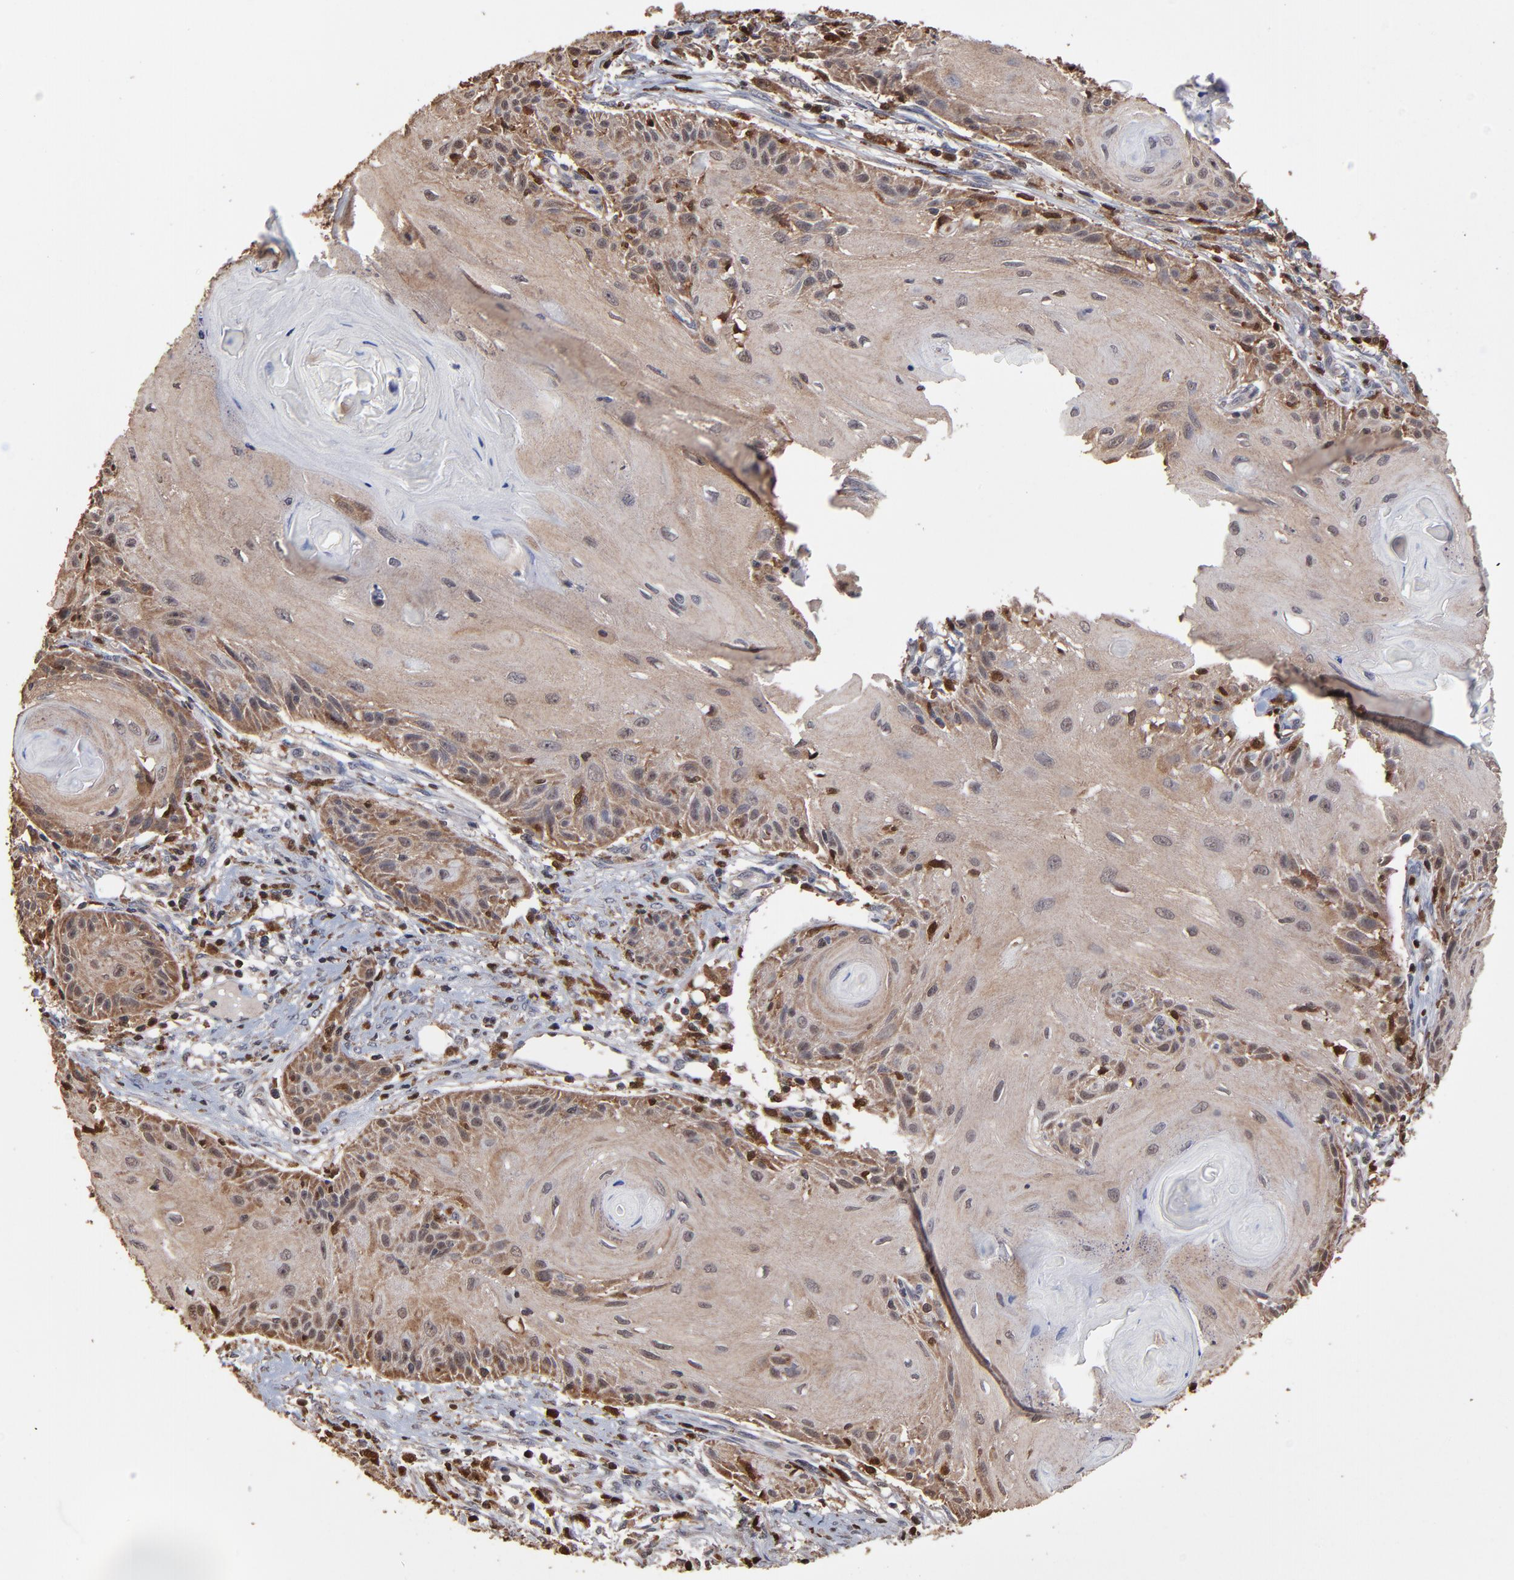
{"staining": {"intensity": "weak", "quantity": "25%-75%", "location": "cytoplasmic/membranous,nuclear"}, "tissue": "skin cancer", "cell_type": "Tumor cells", "image_type": "cancer", "snomed": [{"axis": "morphology", "description": "Squamous cell carcinoma, NOS"}, {"axis": "topography", "description": "Skin"}], "caption": "IHC of human skin squamous cell carcinoma displays low levels of weak cytoplasmic/membranous and nuclear expression in approximately 25%-75% of tumor cells.", "gene": "CASP1", "patient": {"sex": "female", "age": 88}}